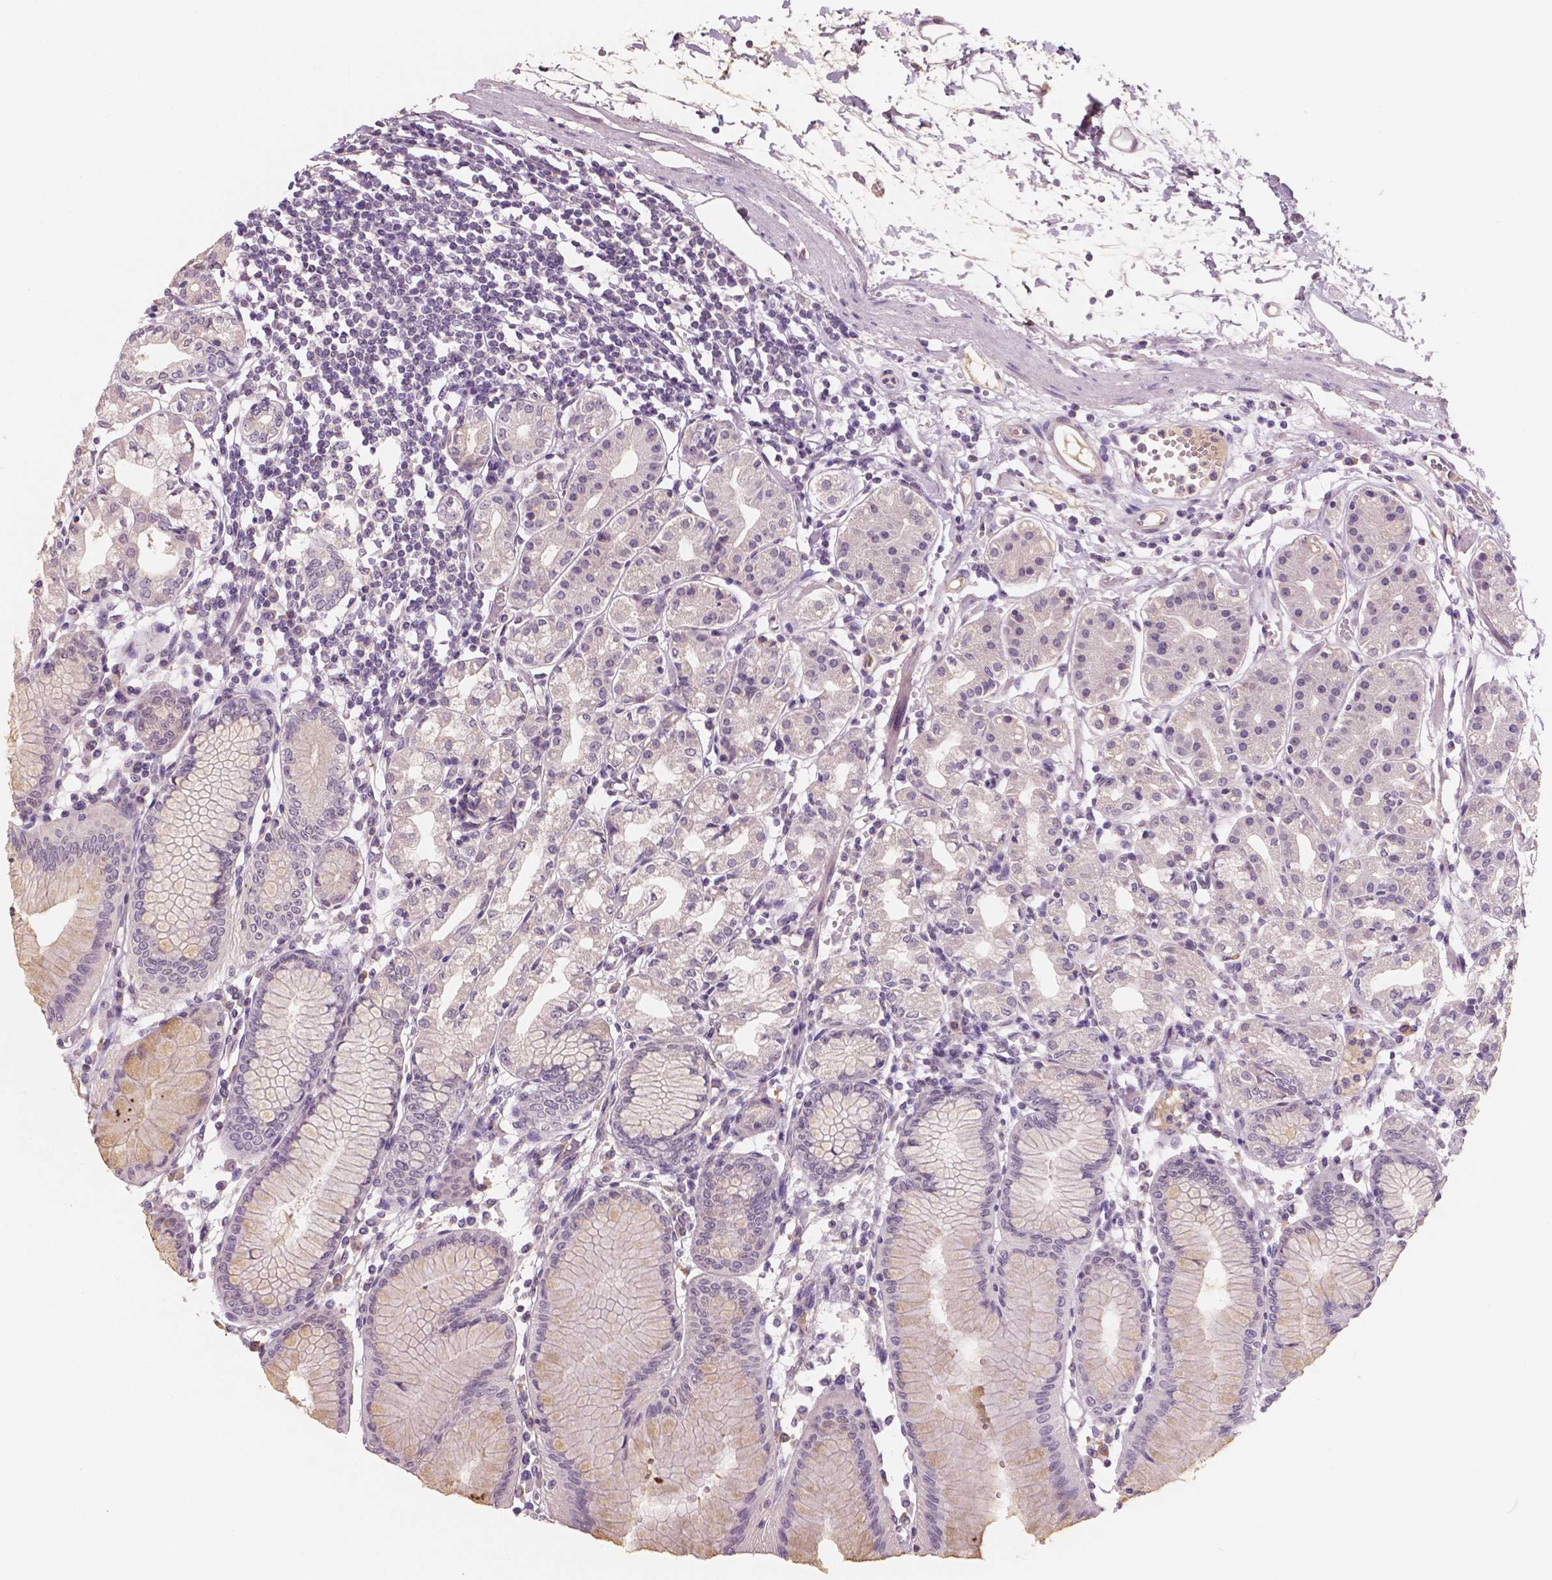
{"staining": {"intensity": "negative", "quantity": "none", "location": "none"}, "tissue": "stomach", "cell_type": "Glandular cells", "image_type": "normal", "snomed": [{"axis": "morphology", "description": "Normal tissue, NOS"}, {"axis": "topography", "description": "Skeletal muscle"}, {"axis": "topography", "description": "Stomach"}], "caption": "Stomach was stained to show a protein in brown. There is no significant expression in glandular cells. Nuclei are stained in blue.", "gene": "APOA4", "patient": {"sex": "female", "age": 57}}